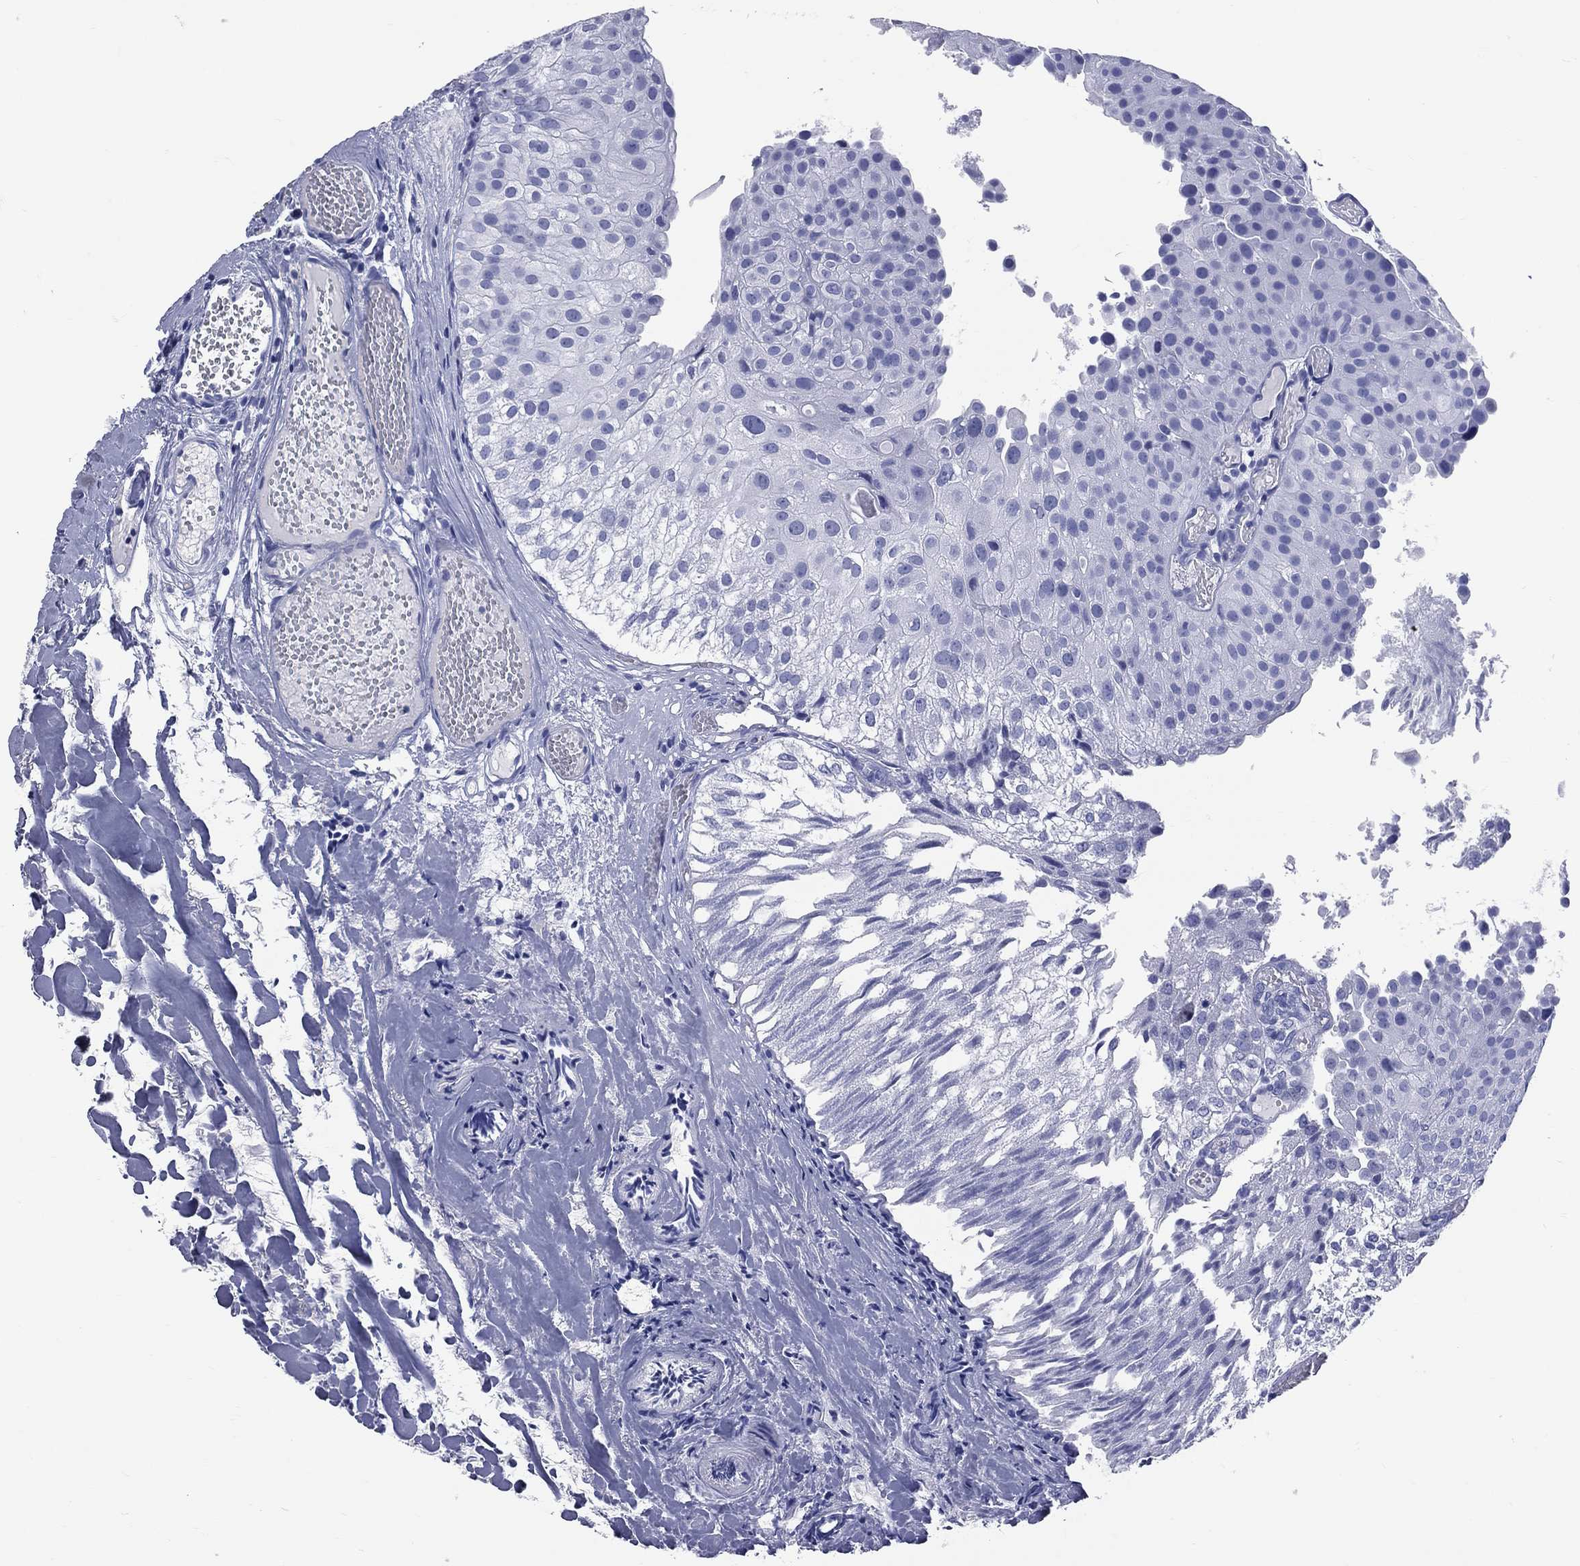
{"staining": {"intensity": "negative", "quantity": "none", "location": "none"}, "tissue": "urothelial cancer", "cell_type": "Tumor cells", "image_type": "cancer", "snomed": [{"axis": "morphology", "description": "Urothelial carcinoma, Low grade"}, {"axis": "topography", "description": "Urinary bladder"}], "caption": "This micrograph is of low-grade urothelial carcinoma stained with IHC to label a protein in brown with the nuclei are counter-stained blue. There is no positivity in tumor cells.", "gene": "CYLC1", "patient": {"sex": "female", "age": 78}}